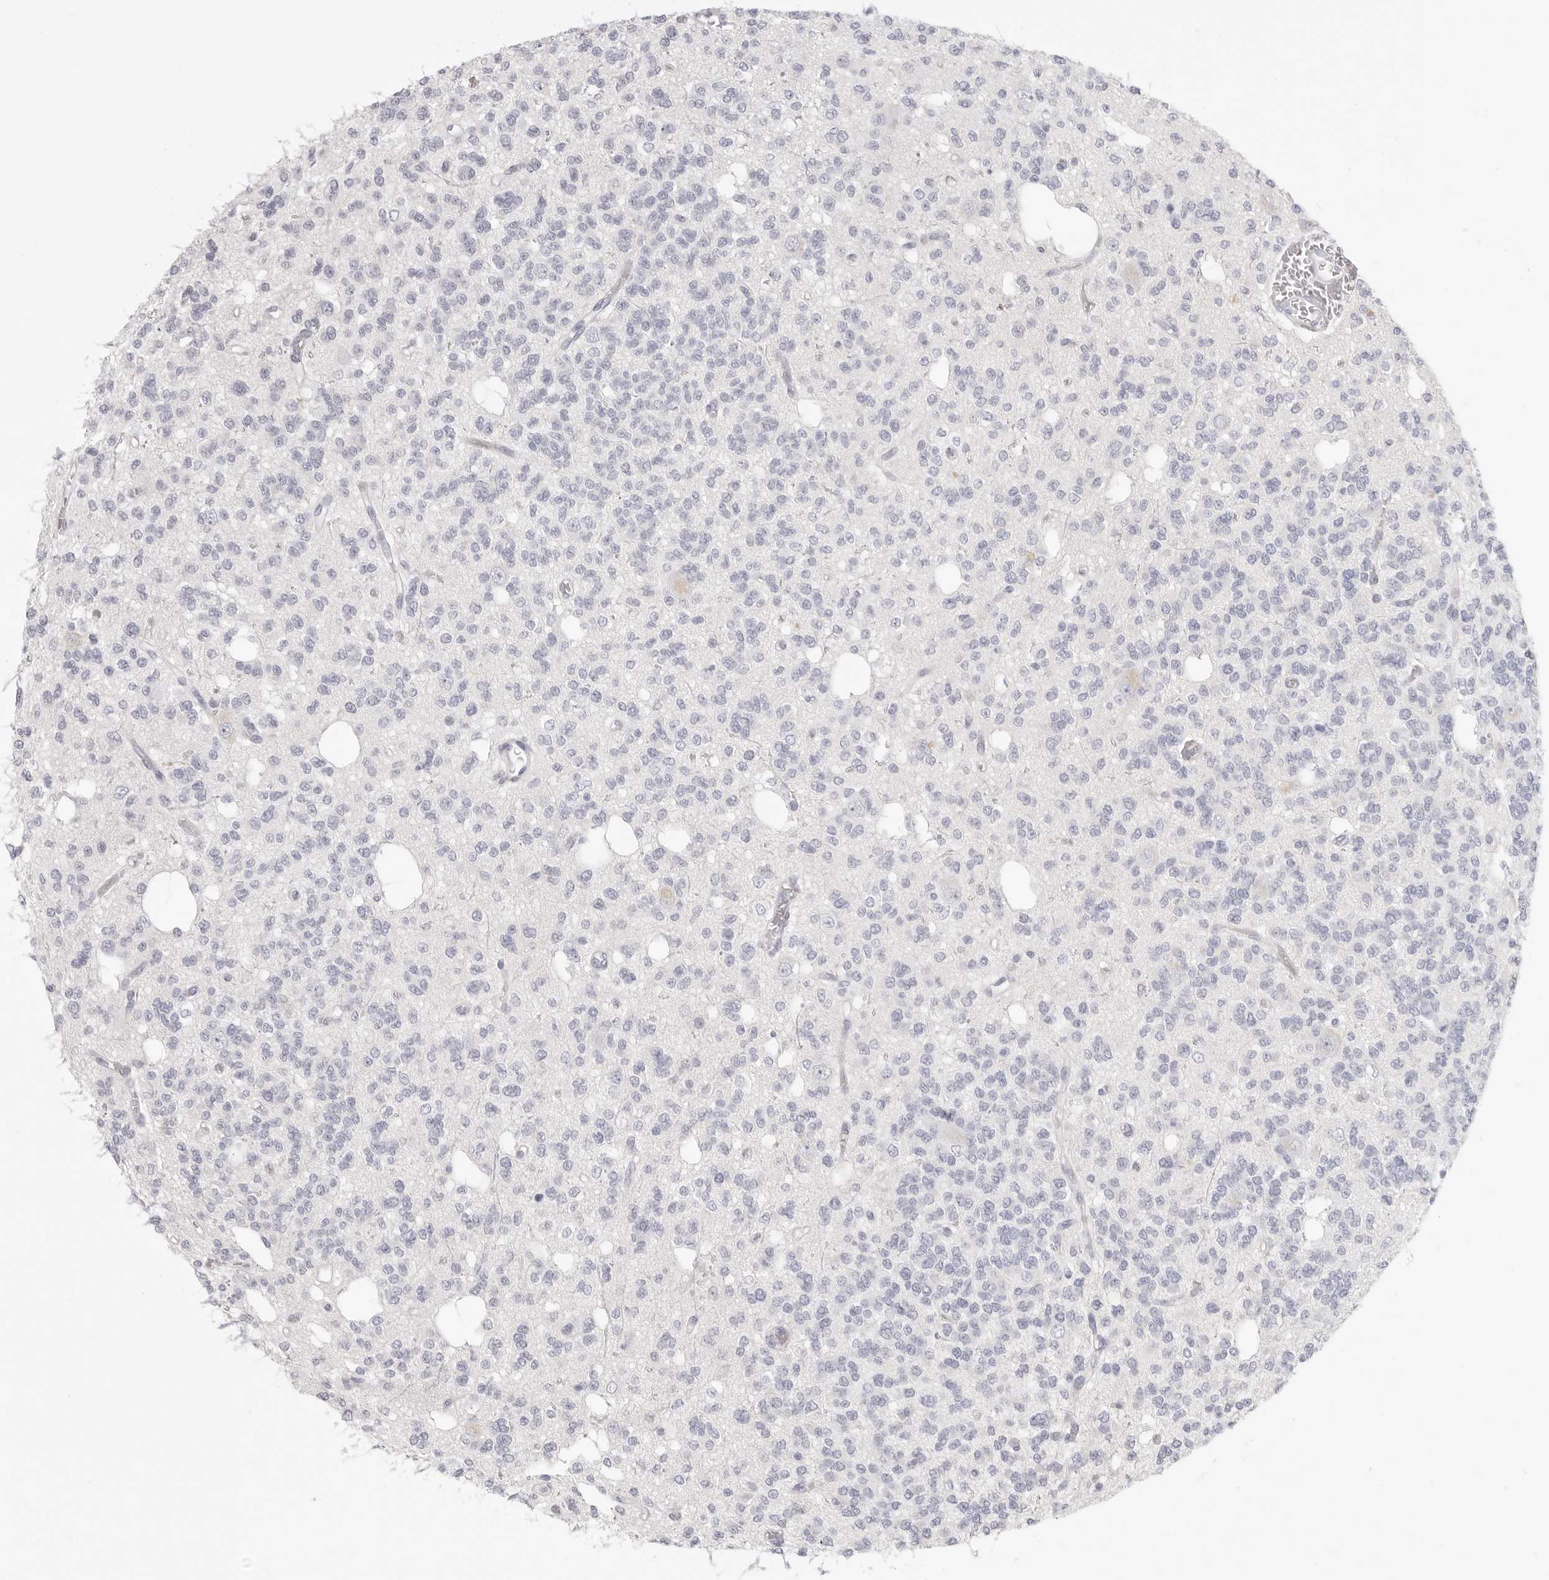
{"staining": {"intensity": "negative", "quantity": "none", "location": "none"}, "tissue": "glioma", "cell_type": "Tumor cells", "image_type": "cancer", "snomed": [{"axis": "morphology", "description": "Glioma, malignant, Low grade"}, {"axis": "topography", "description": "Brain"}], "caption": "DAB (3,3'-diaminobenzidine) immunohistochemical staining of glioma displays no significant expression in tumor cells.", "gene": "RXFP1", "patient": {"sex": "male", "age": 38}}